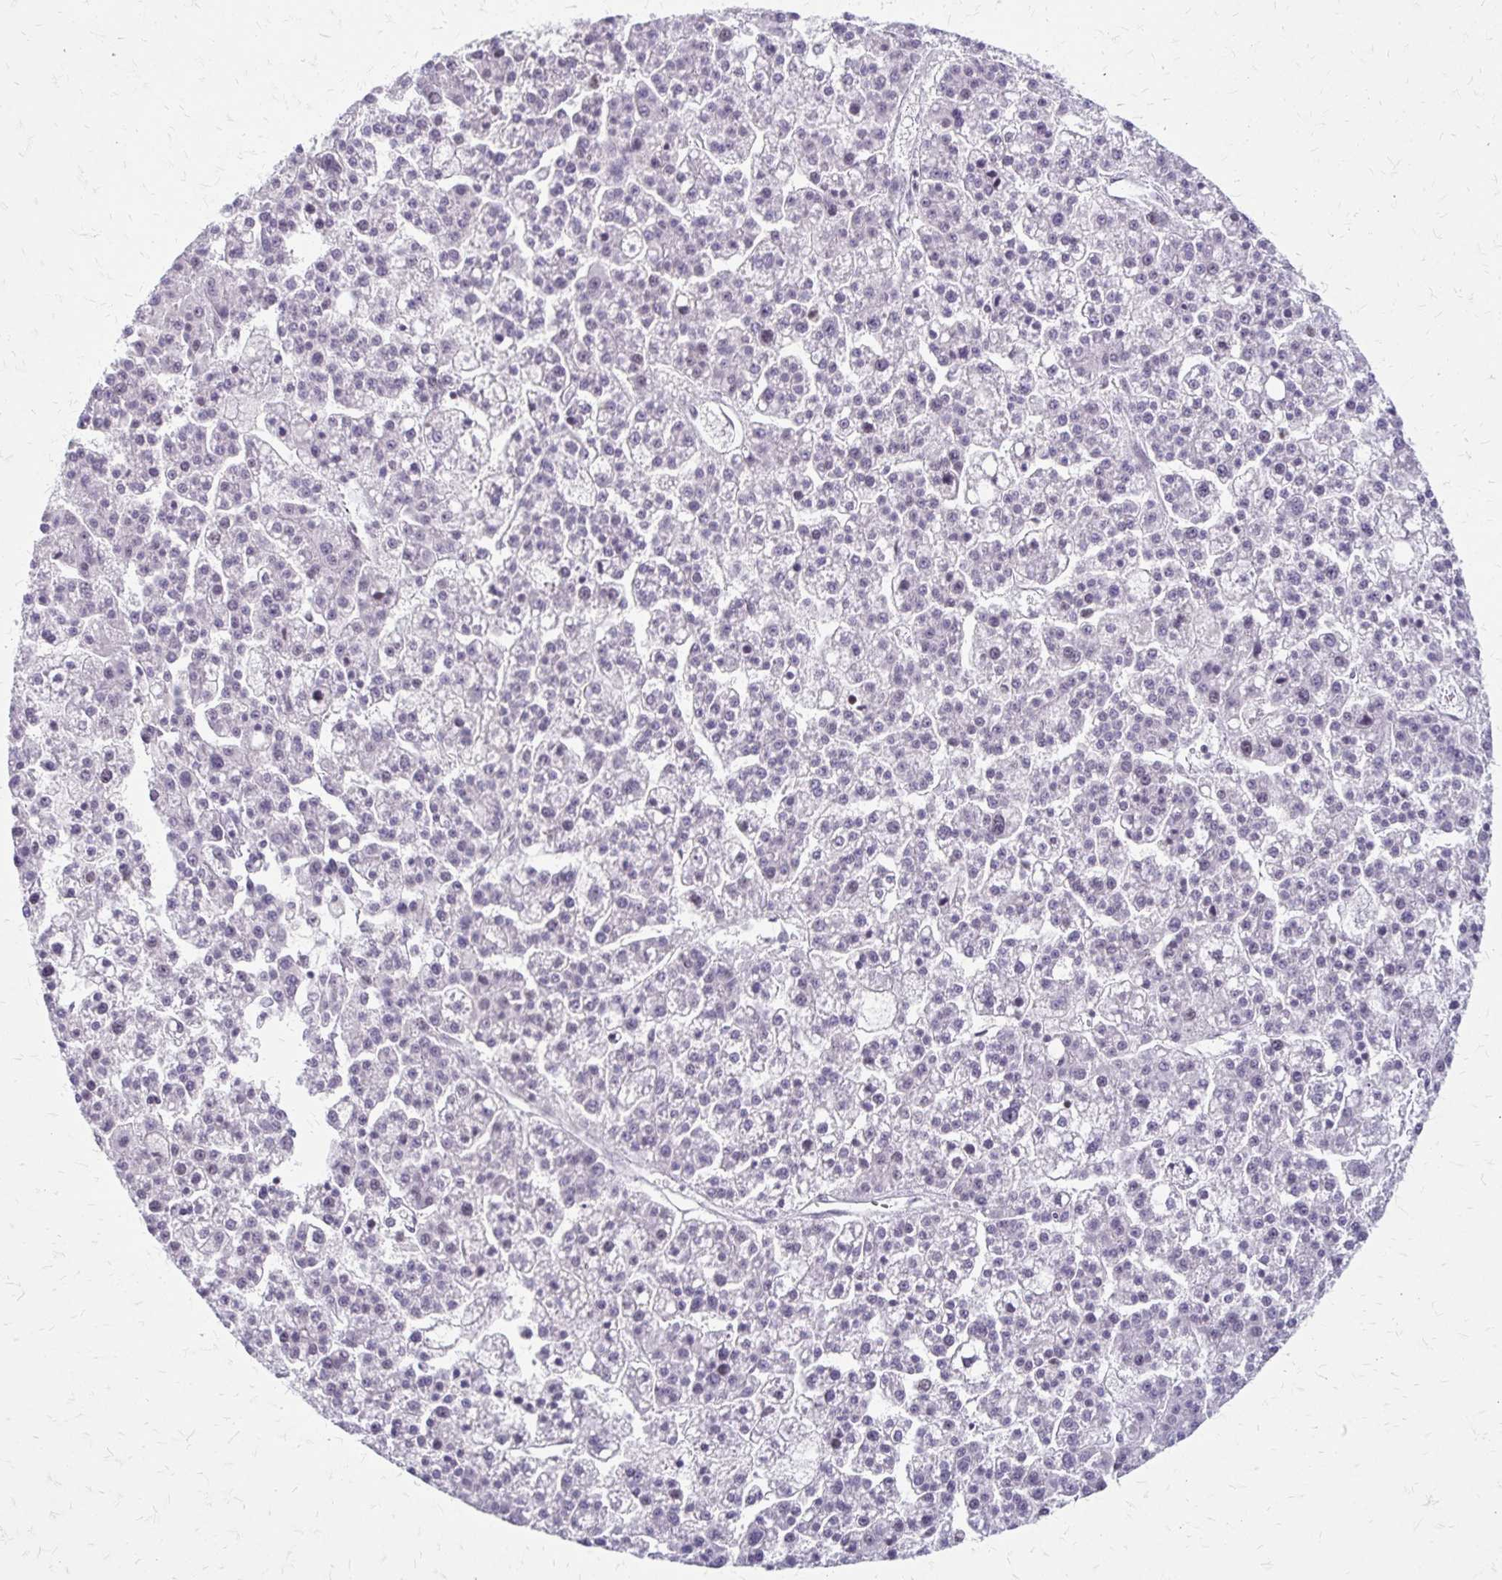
{"staining": {"intensity": "negative", "quantity": "none", "location": "none"}, "tissue": "liver cancer", "cell_type": "Tumor cells", "image_type": "cancer", "snomed": [{"axis": "morphology", "description": "Carcinoma, Hepatocellular, NOS"}, {"axis": "topography", "description": "Liver"}], "caption": "Immunohistochemistry micrograph of liver cancer stained for a protein (brown), which shows no expression in tumor cells.", "gene": "EED", "patient": {"sex": "female", "age": 58}}